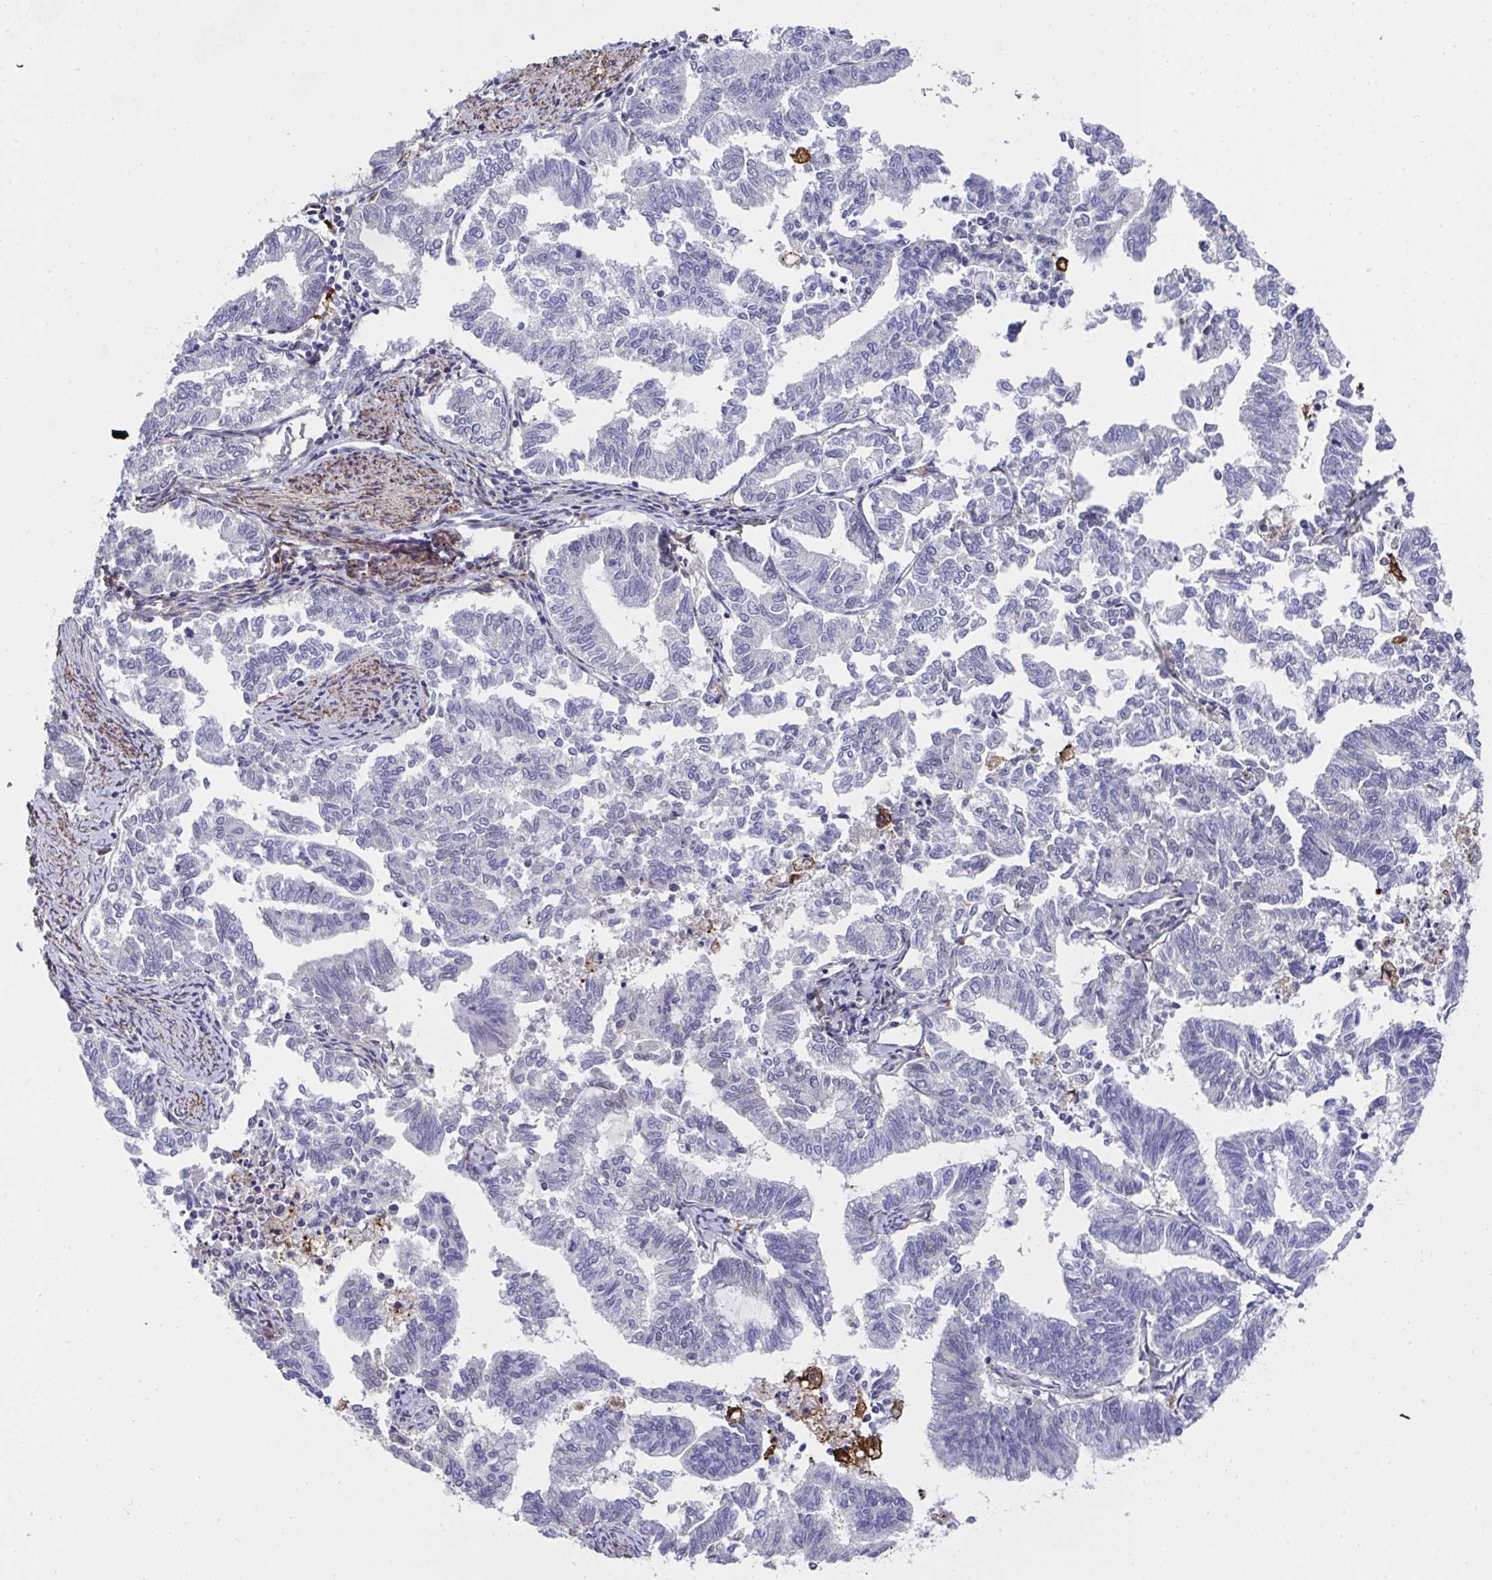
{"staining": {"intensity": "negative", "quantity": "none", "location": "none"}, "tissue": "endometrial cancer", "cell_type": "Tumor cells", "image_type": "cancer", "snomed": [{"axis": "morphology", "description": "Adenocarcinoma, NOS"}, {"axis": "topography", "description": "Endometrium"}], "caption": "The micrograph shows no staining of tumor cells in endometrial adenocarcinoma.", "gene": "FBXL13", "patient": {"sex": "female", "age": 79}}